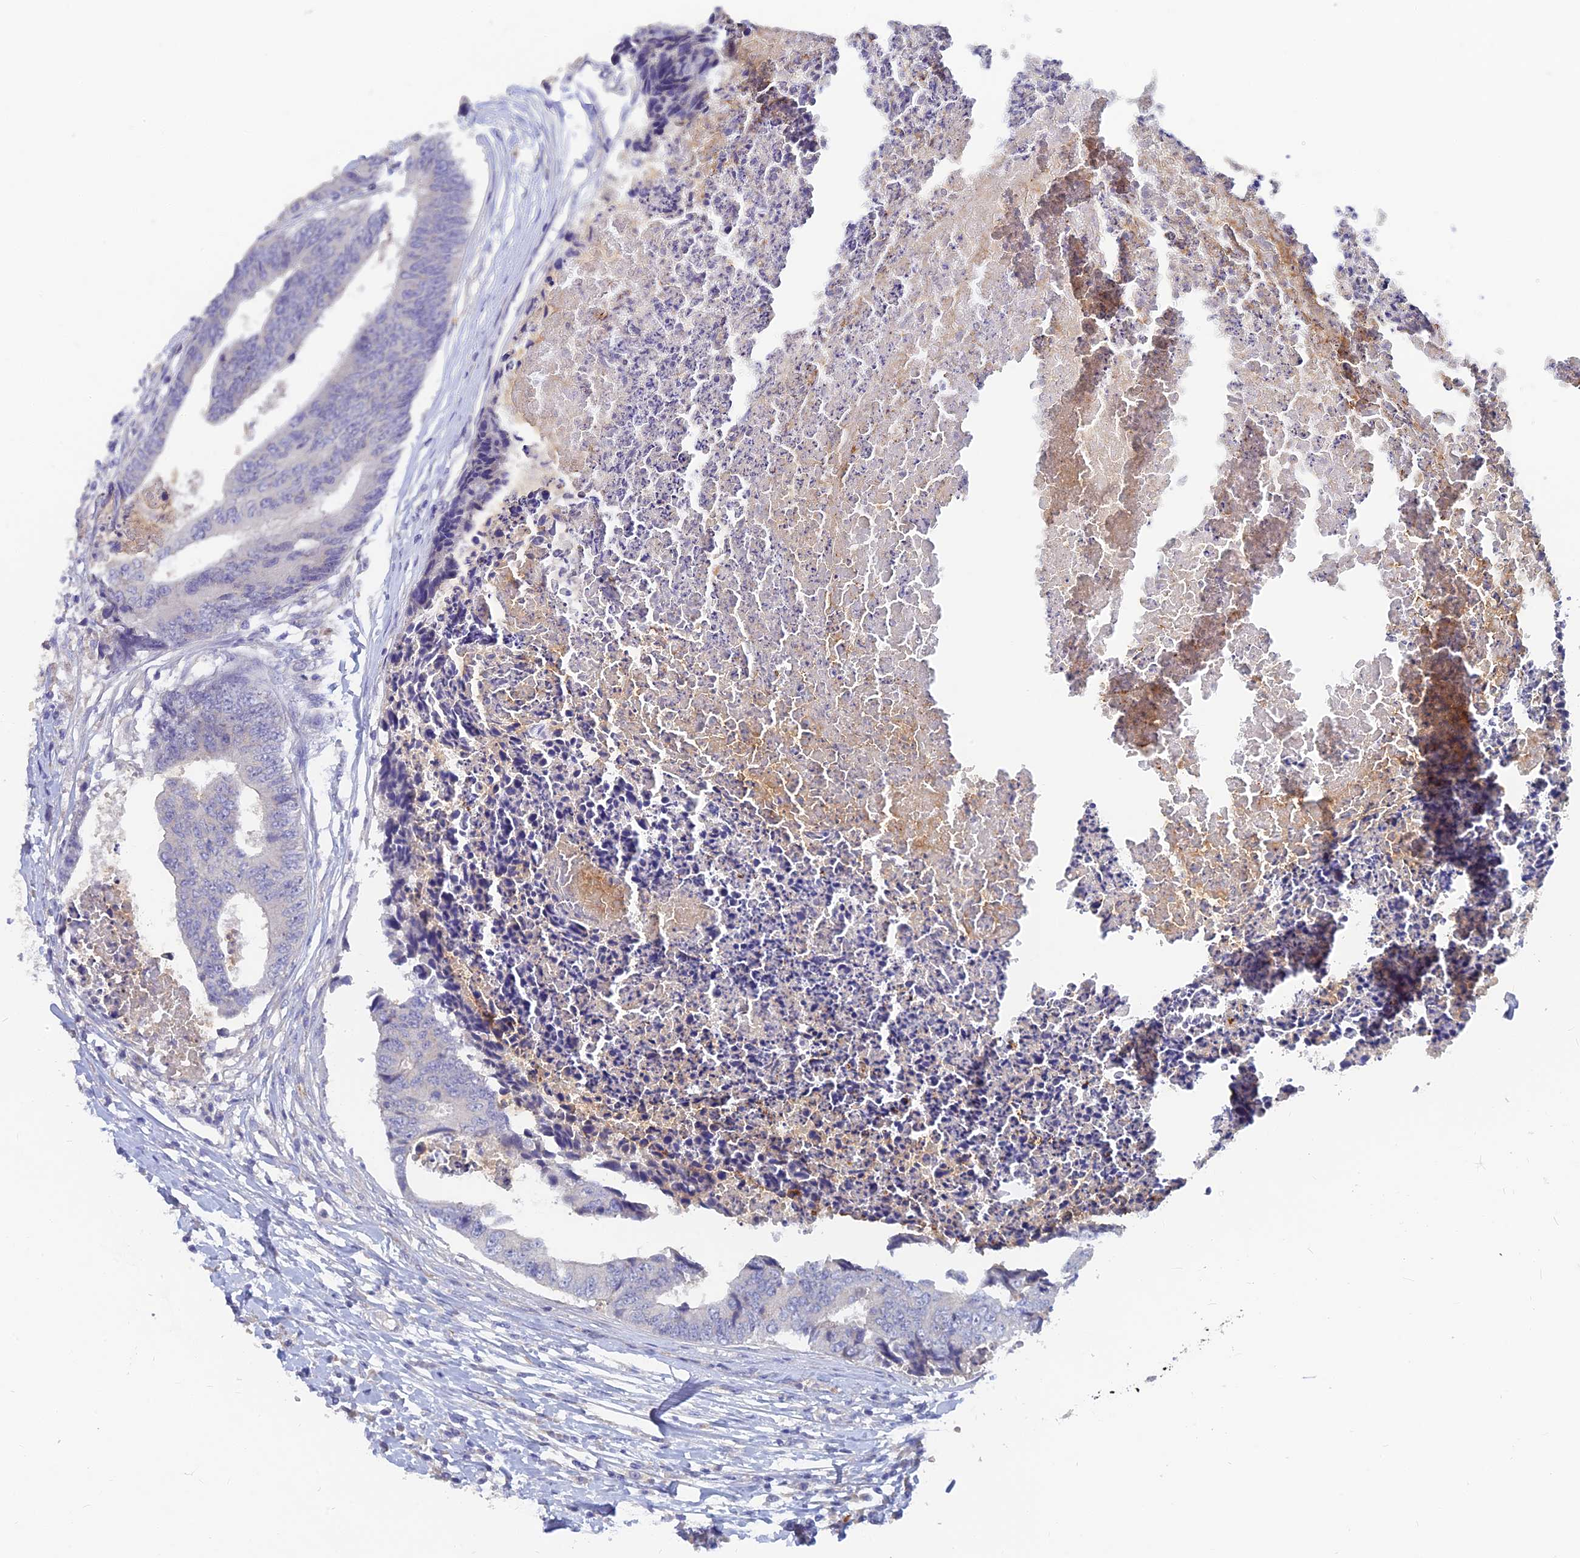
{"staining": {"intensity": "negative", "quantity": "none", "location": "none"}, "tissue": "colorectal cancer", "cell_type": "Tumor cells", "image_type": "cancer", "snomed": [{"axis": "morphology", "description": "Adenocarcinoma, NOS"}, {"axis": "topography", "description": "Rectum"}], "caption": "DAB (3,3'-diaminobenzidine) immunohistochemical staining of colorectal cancer demonstrates no significant positivity in tumor cells.", "gene": "ARRDC1", "patient": {"sex": "male", "age": 84}}